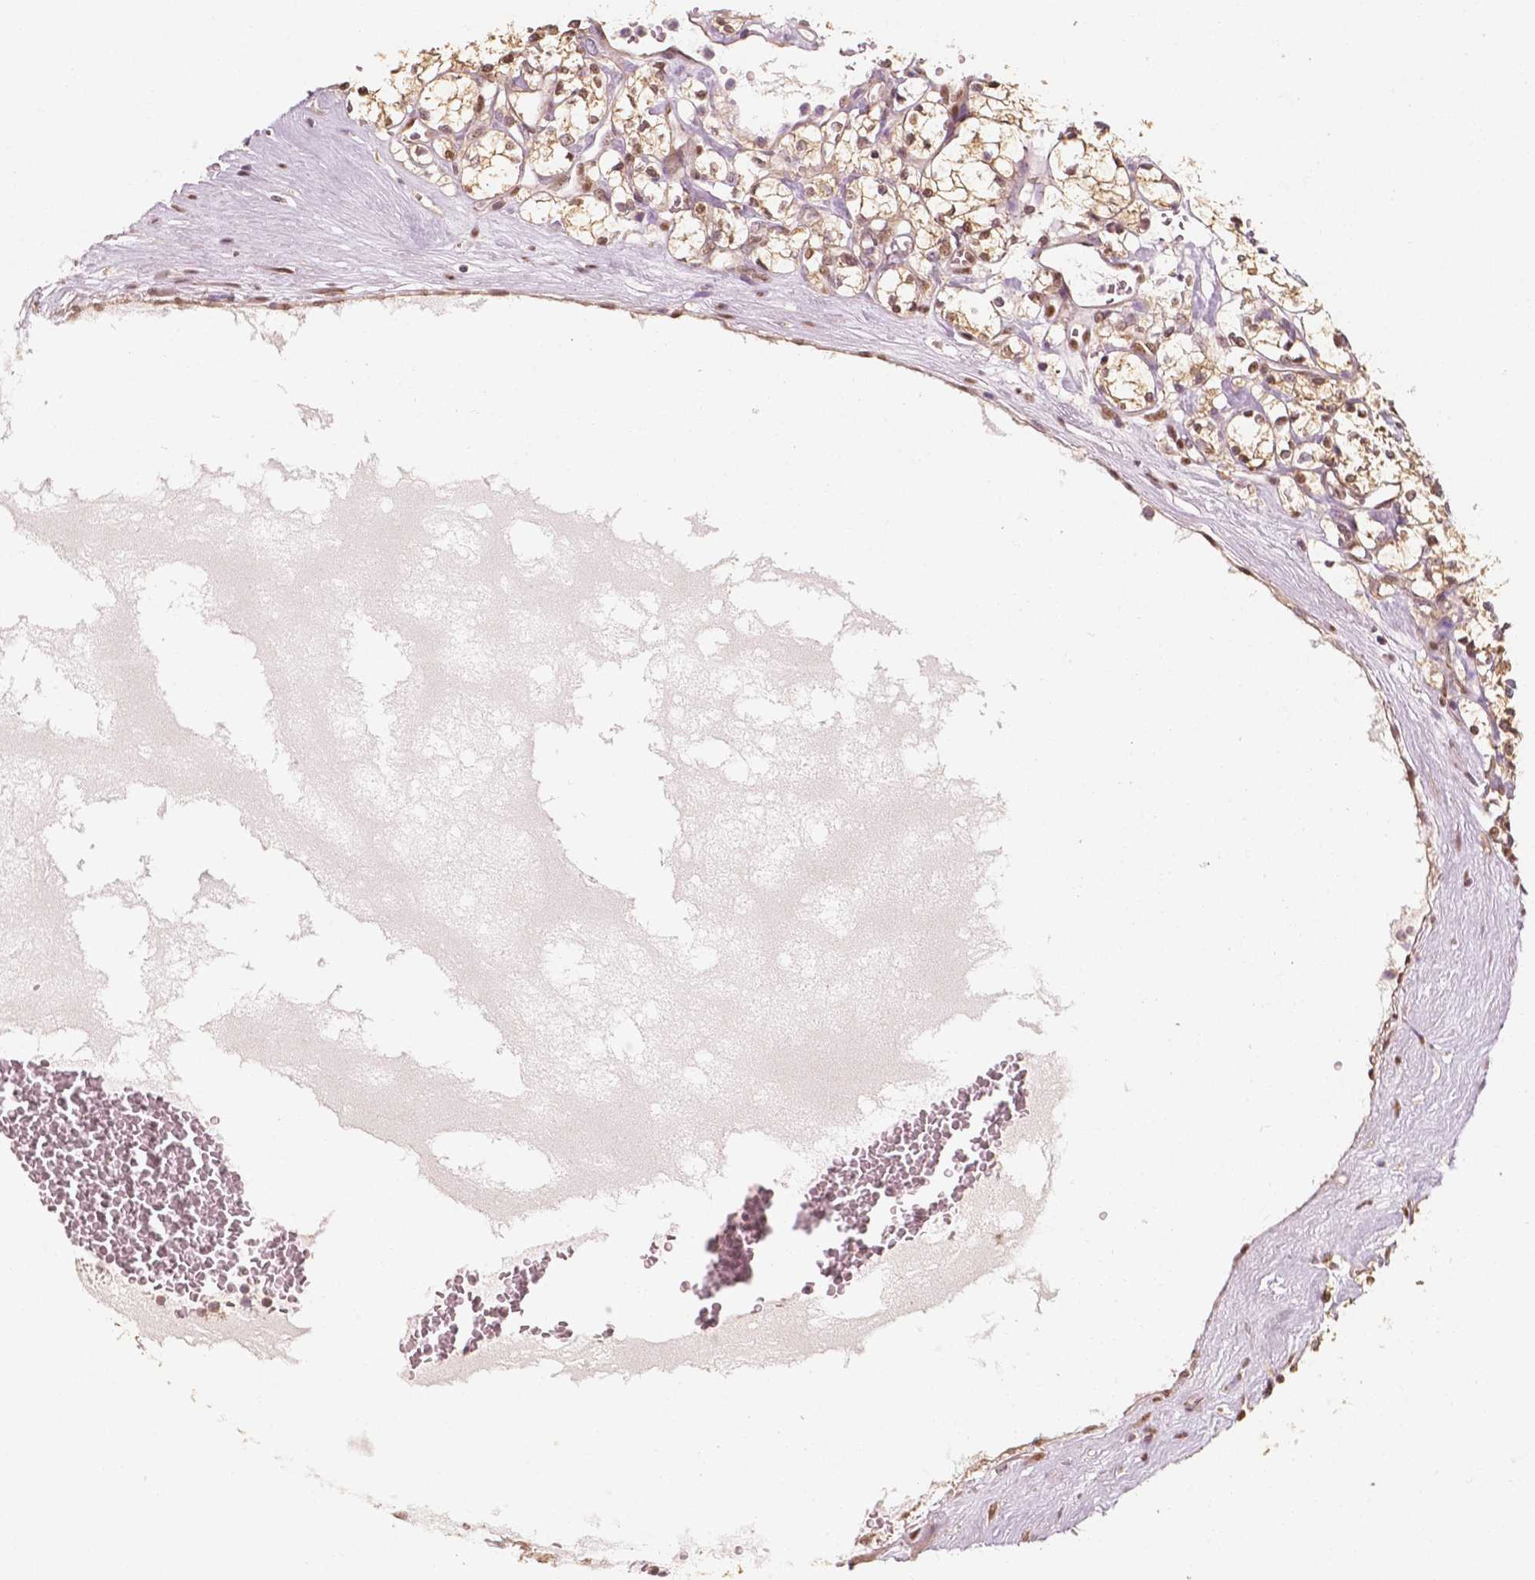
{"staining": {"intensity": "weak", "quantity": ">75%", "location": "cytoplasmic/membranous,nuclear"}, "tissue": "renal cancer", "cell_type": "Tumor cells", "image_type": "cancer", "snomed": [{"axis": "morphology", "description": "Adenocarcinoma, NOS"}, {"axis": "topography", "description": "Kidney"}], "caption": "Tumor cells reveal low levels of weak cytoplasmic/membranous and nuclear staining in approximately >75% of cells in renal adenocarcinoma.", "gene": "TBC1D17", "patient": {"sex": "female", "age": 69}}